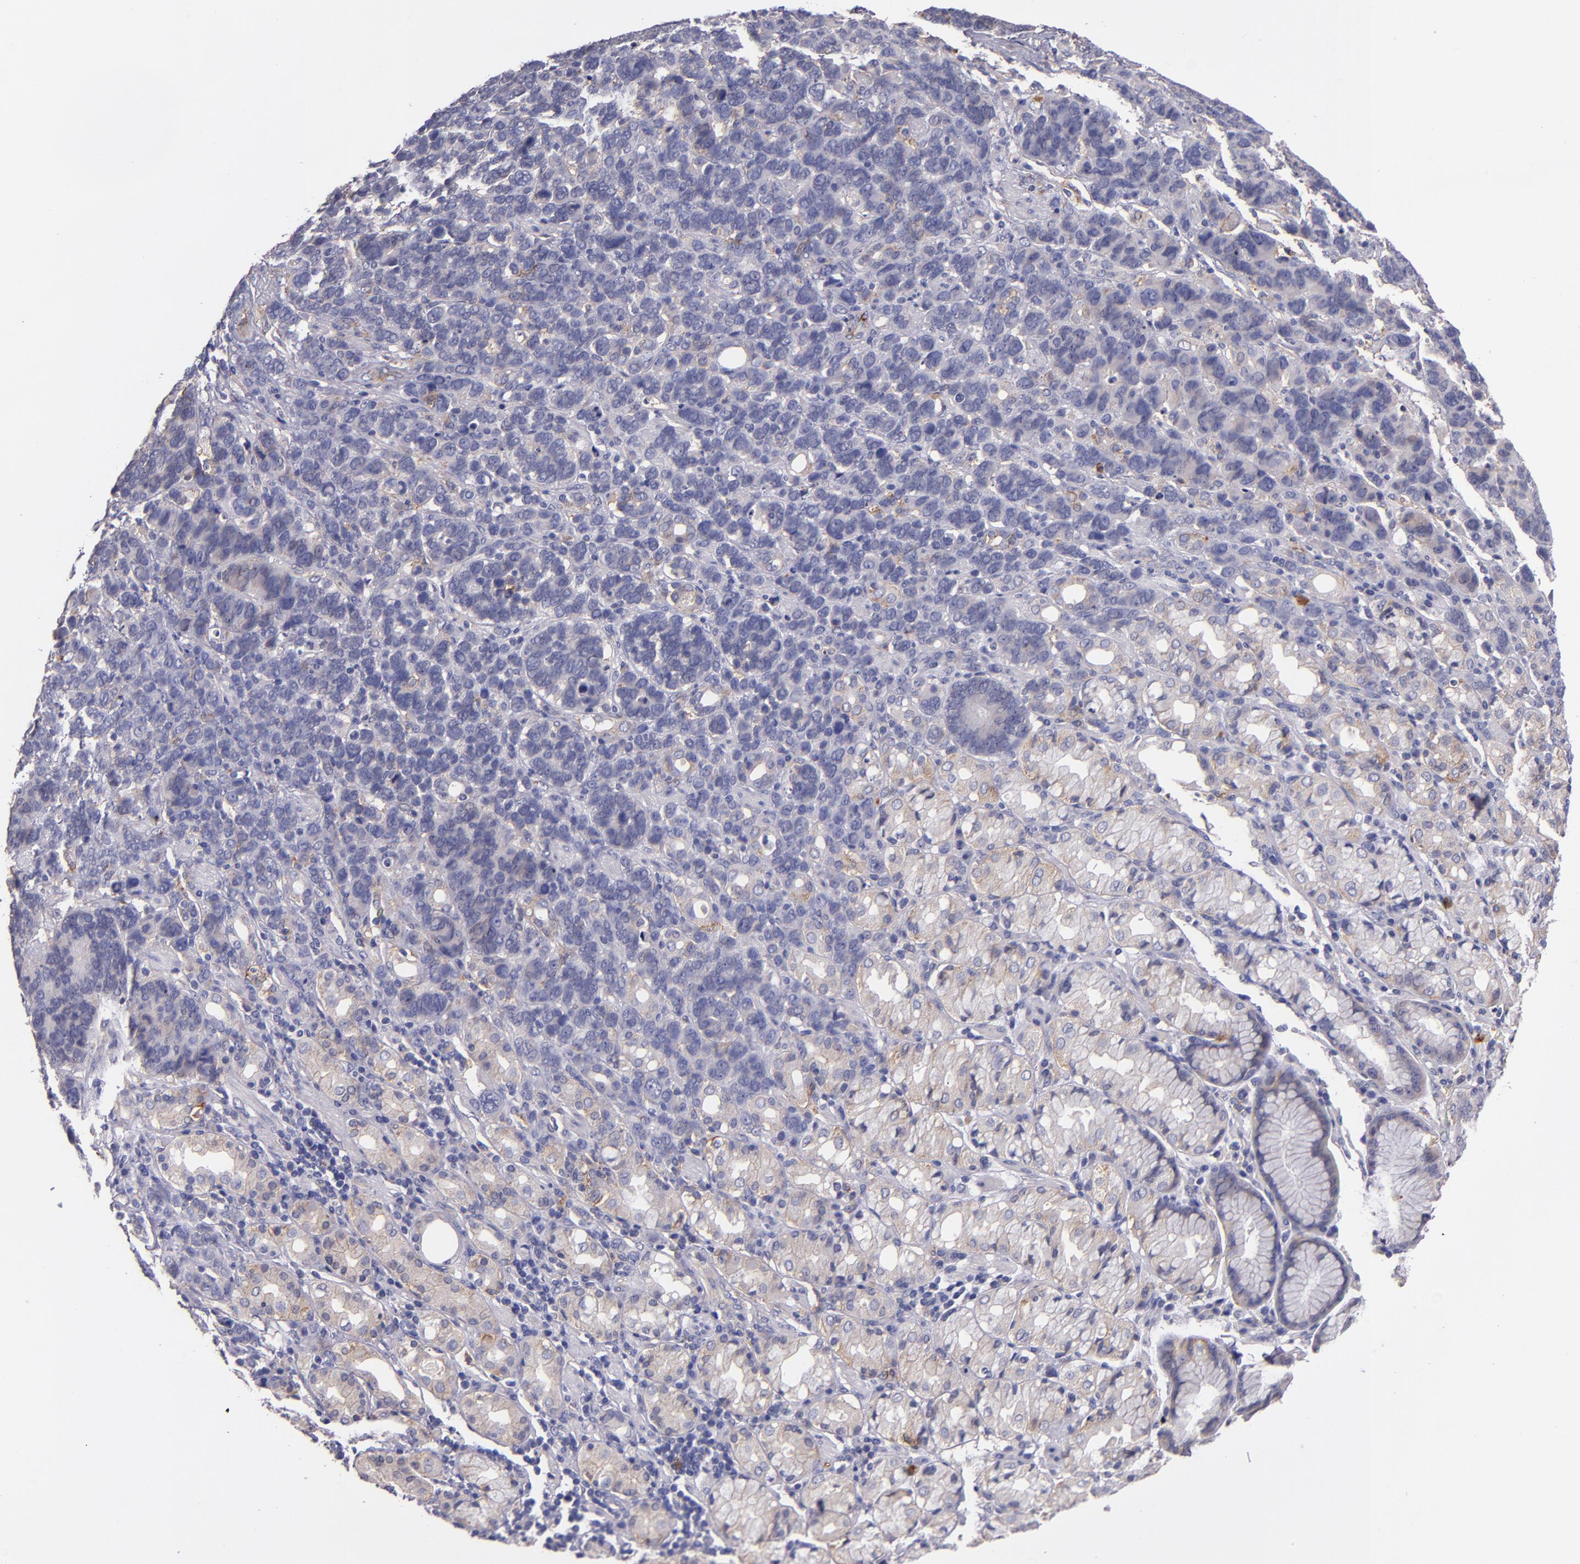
{"staining": {"intensity": "negative", "quantity": "none", "location": "none"}, "tissue": "stomach cancer", "cell_type": "Tumor cells", "image_type": "cancer", "snomed": [{"axis": "morphology", "description": "Adenocarcinoma, NOS"}, {"axis": "topography", "description": "Stomach, upper"}], "caption": "High magnification brightfield microscopy of stomach cancer stained with DAB (brown) and counterstained with hematoxylin (blue): tumor cells show no significant staining.", "gene": "C5AR1", "patient": {"sex": "male", "age": 71}}